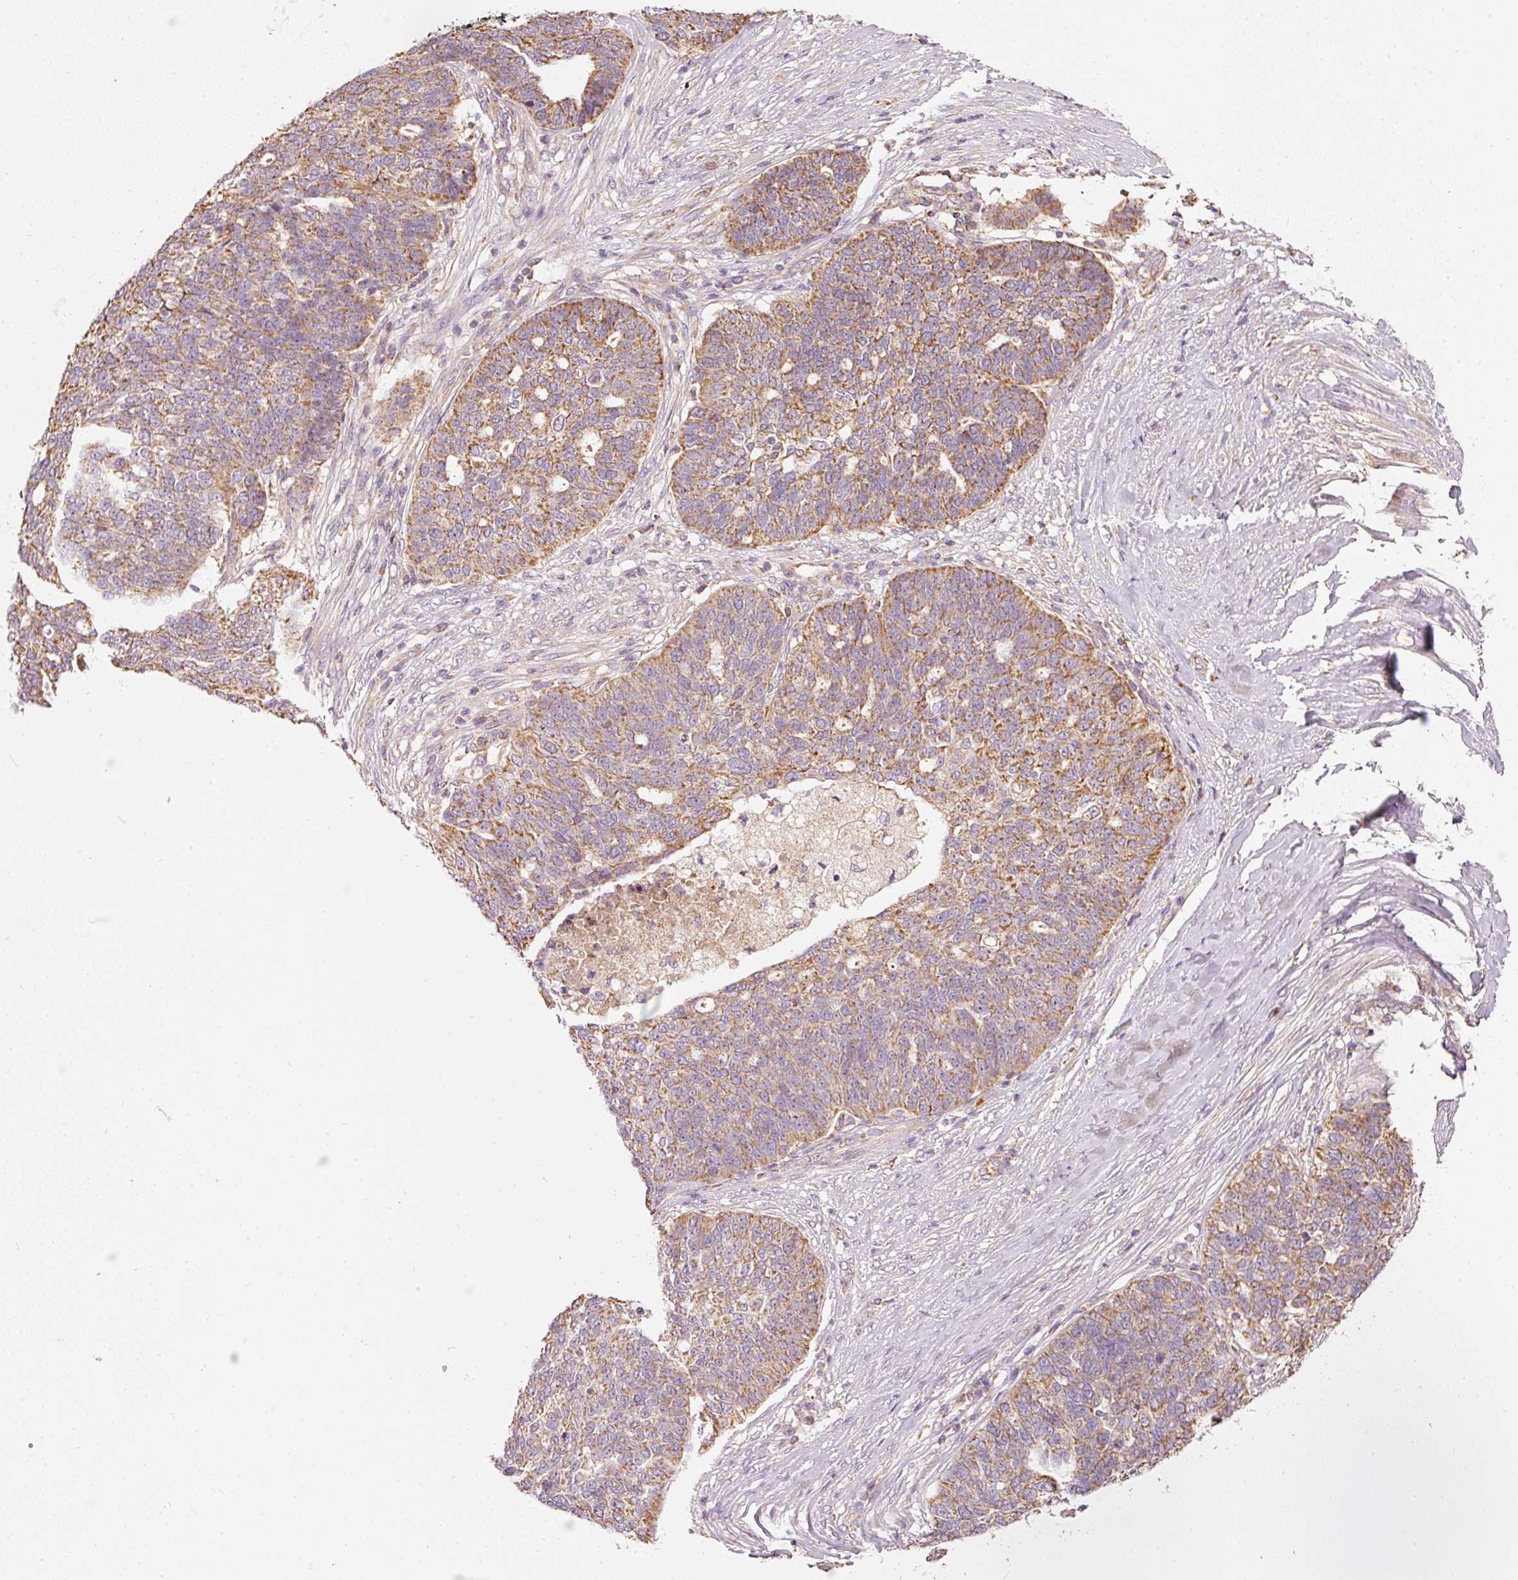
{"staining": {"intensity": "moderate", "quantity": ">75%", "location": "cytoplasmic/membranous"}, "tissue": "ovarian cancer", "cell_type": "Tumor cells", "image_type": "cancer", "snomed": [{"axis": "morphology", "description": "Cystadenocarcinoma, serous, NOS"}, {"axis": "topography", "description": "Ovary"}], "caption": "Moderate cytoplasmic/membranous expression for a protein is seen in about >75% of tumor cells of ovarian cancer using immunohistochemistry (IHC).", "gene": "PSENEN", "patient": {"sex": "female", "age": 59}}